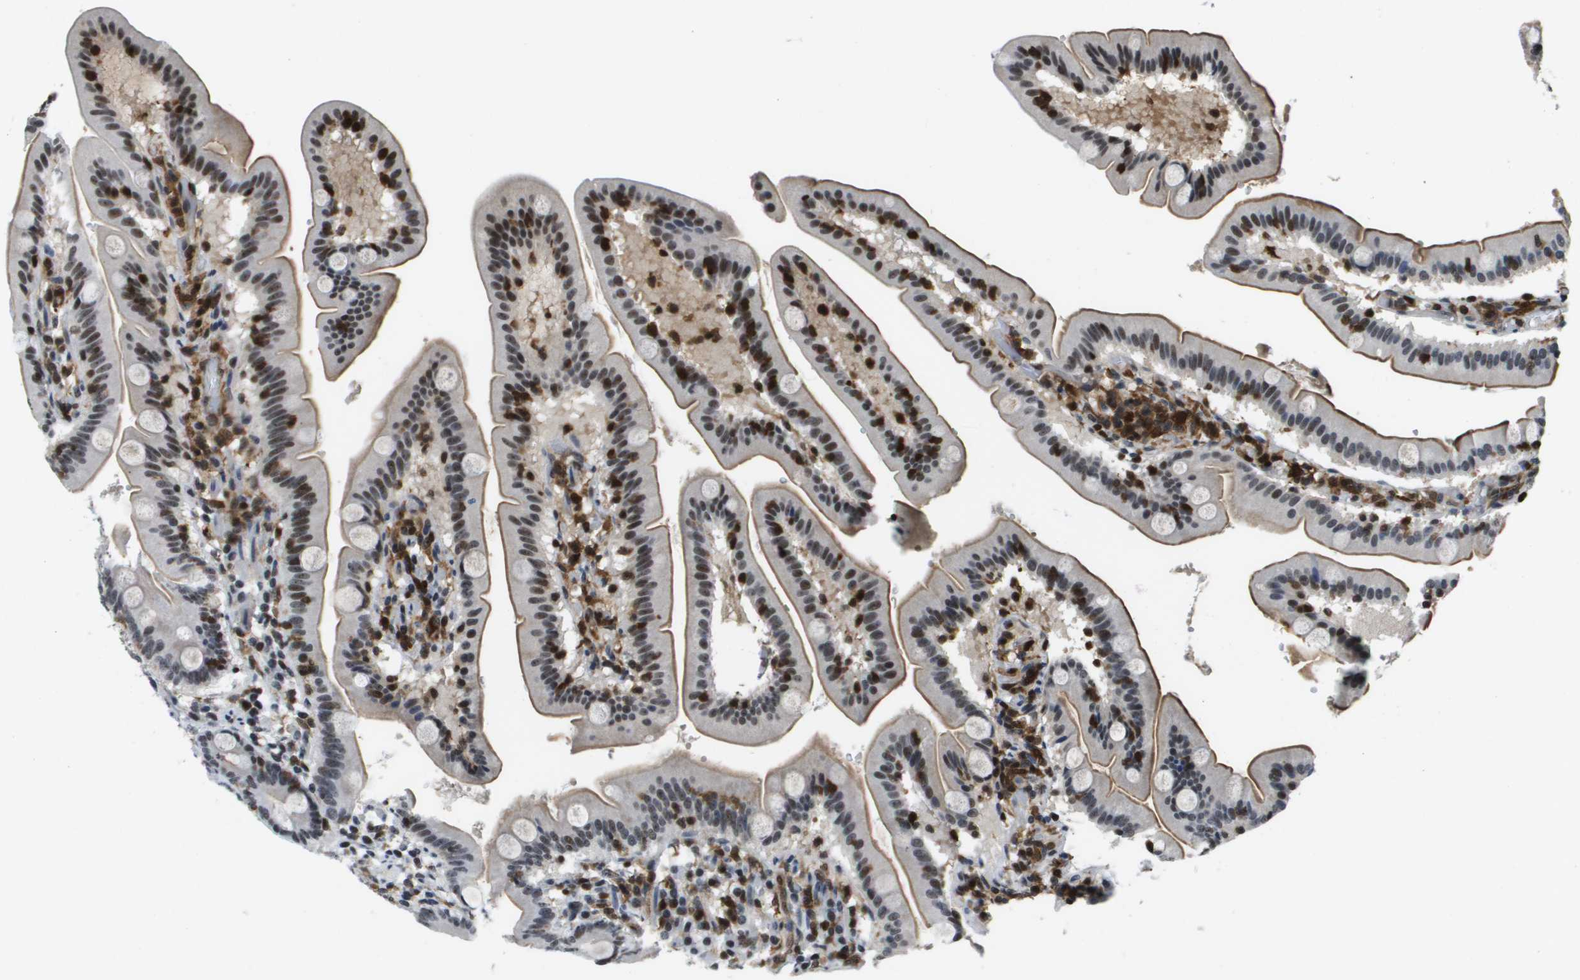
{"staining": {"intensity": "strong", "quantity": "25%-75%", "location": "cytoplasmic/membranous,nuclear"}, "tissue": "duodenum", "cell_type": "Glandular cells", "image_type": "normal", "snomed": [{"axis": "morphology", "description": "Normal tissue, NOS"}, {"axis": "topography", "description": "Duodenum"}], "caption": "Protein staining displays strong cytoplasmic/membranous,nuclear staining in about 25%-75% of glandular cells in normal duodenum. (Stains: DAB (3,3'-diaminobenzidine) in brown, nuclei in blue, Microscopy: brightfield microscopy at high magnification).", "gene": "EP400", "patient": {"sex": "male", "age": 54}}